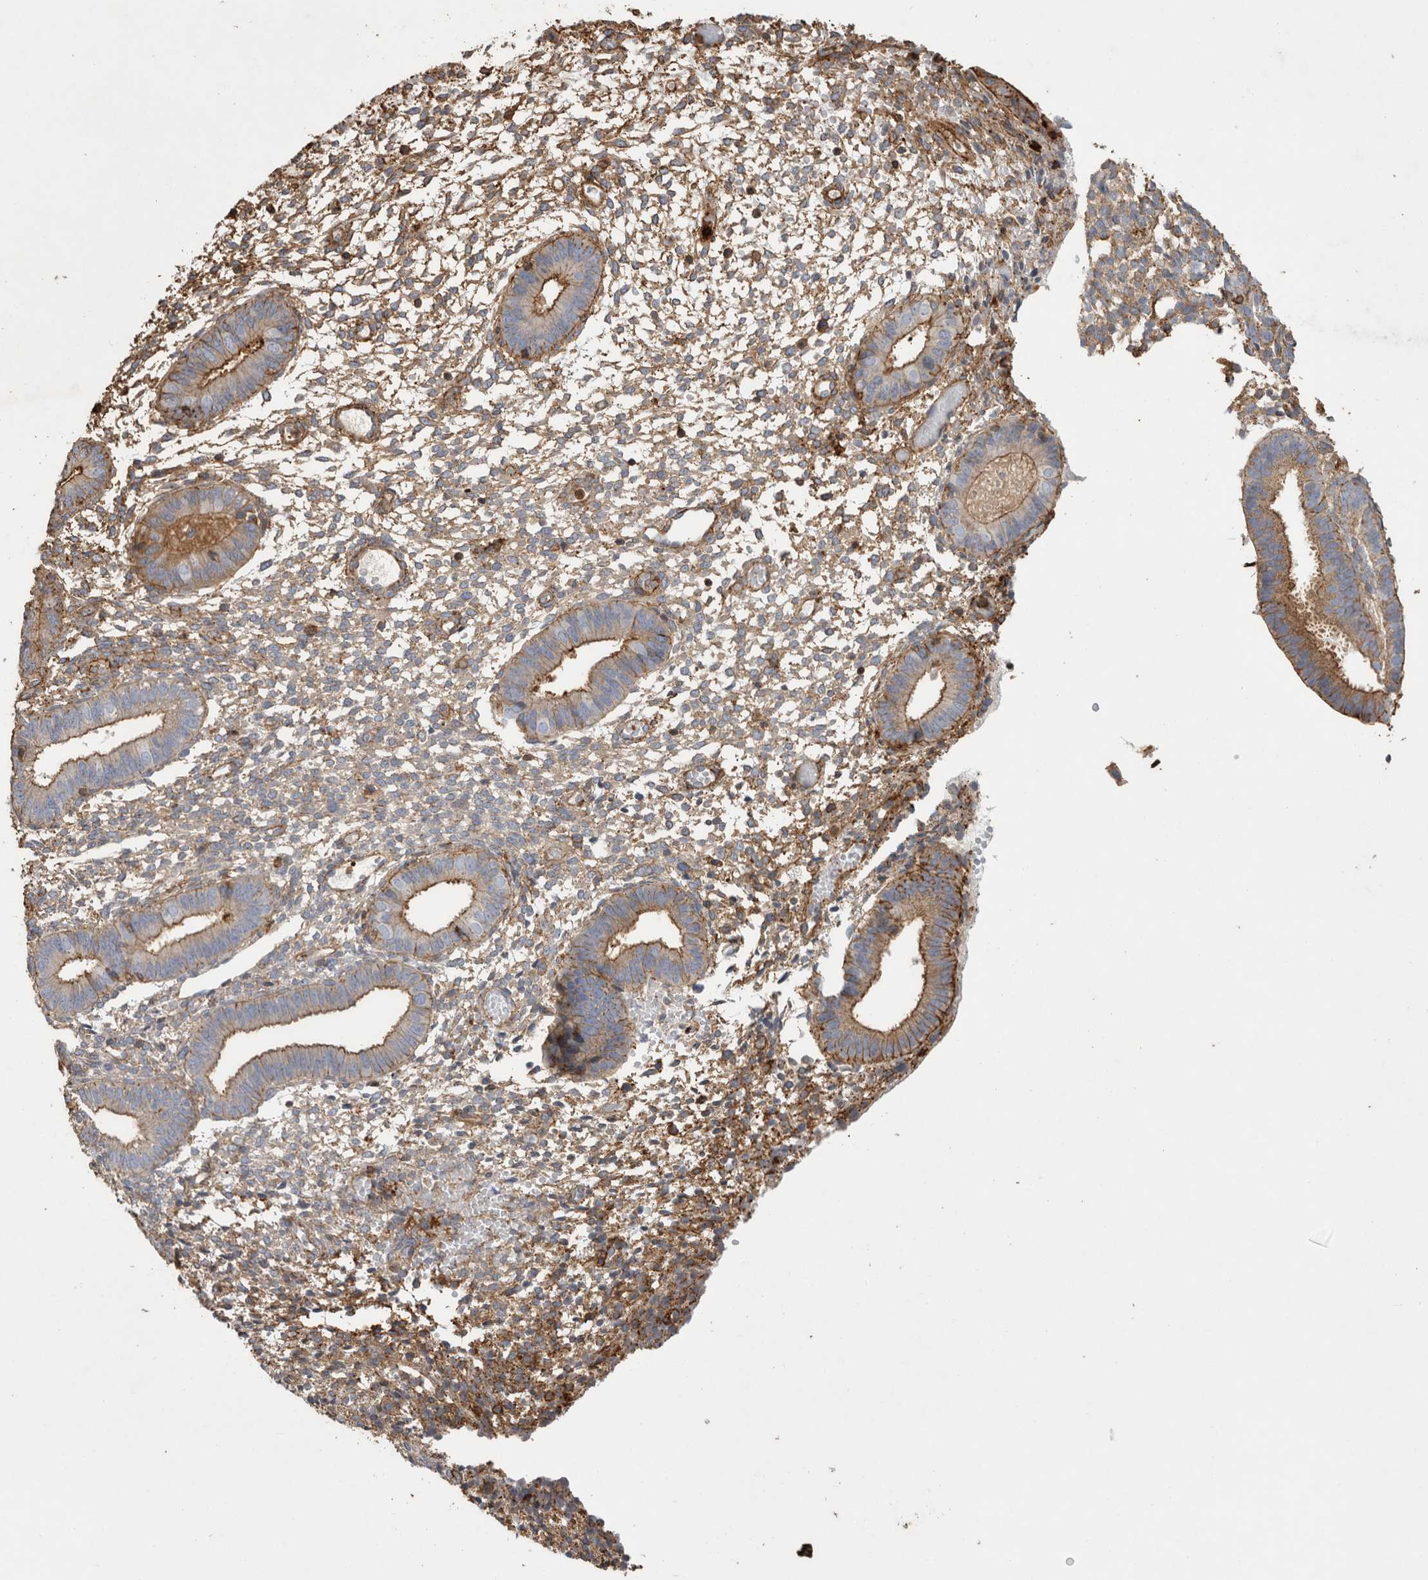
{"staining": {"intensity": "weak", "quantity": "25%-75%", "location": "cytoplasmic/membranous"}, "tissue": "endometrium", "cell_type": "Cells in endometrial stroma", "image_type": "normal", "snomed": [{"axis": "morphology", "description": "Normal tissue, NOS"}, {"axis": "topography", "description": "Endometrium"}], "caption": "Immunohistochemistry (IHC) (DAB (3,3'-diaminobenzidine)) staining of normal human endometrium demonstrates weak cytoplasmic/membranous protein expression in approximately 25%-75% of cells in endometrial stroma. (Brightfield microscopy of DAB IHC at high magnification).", "gene": "GPER1", "patient": {"sex": "female", "age": 46}}